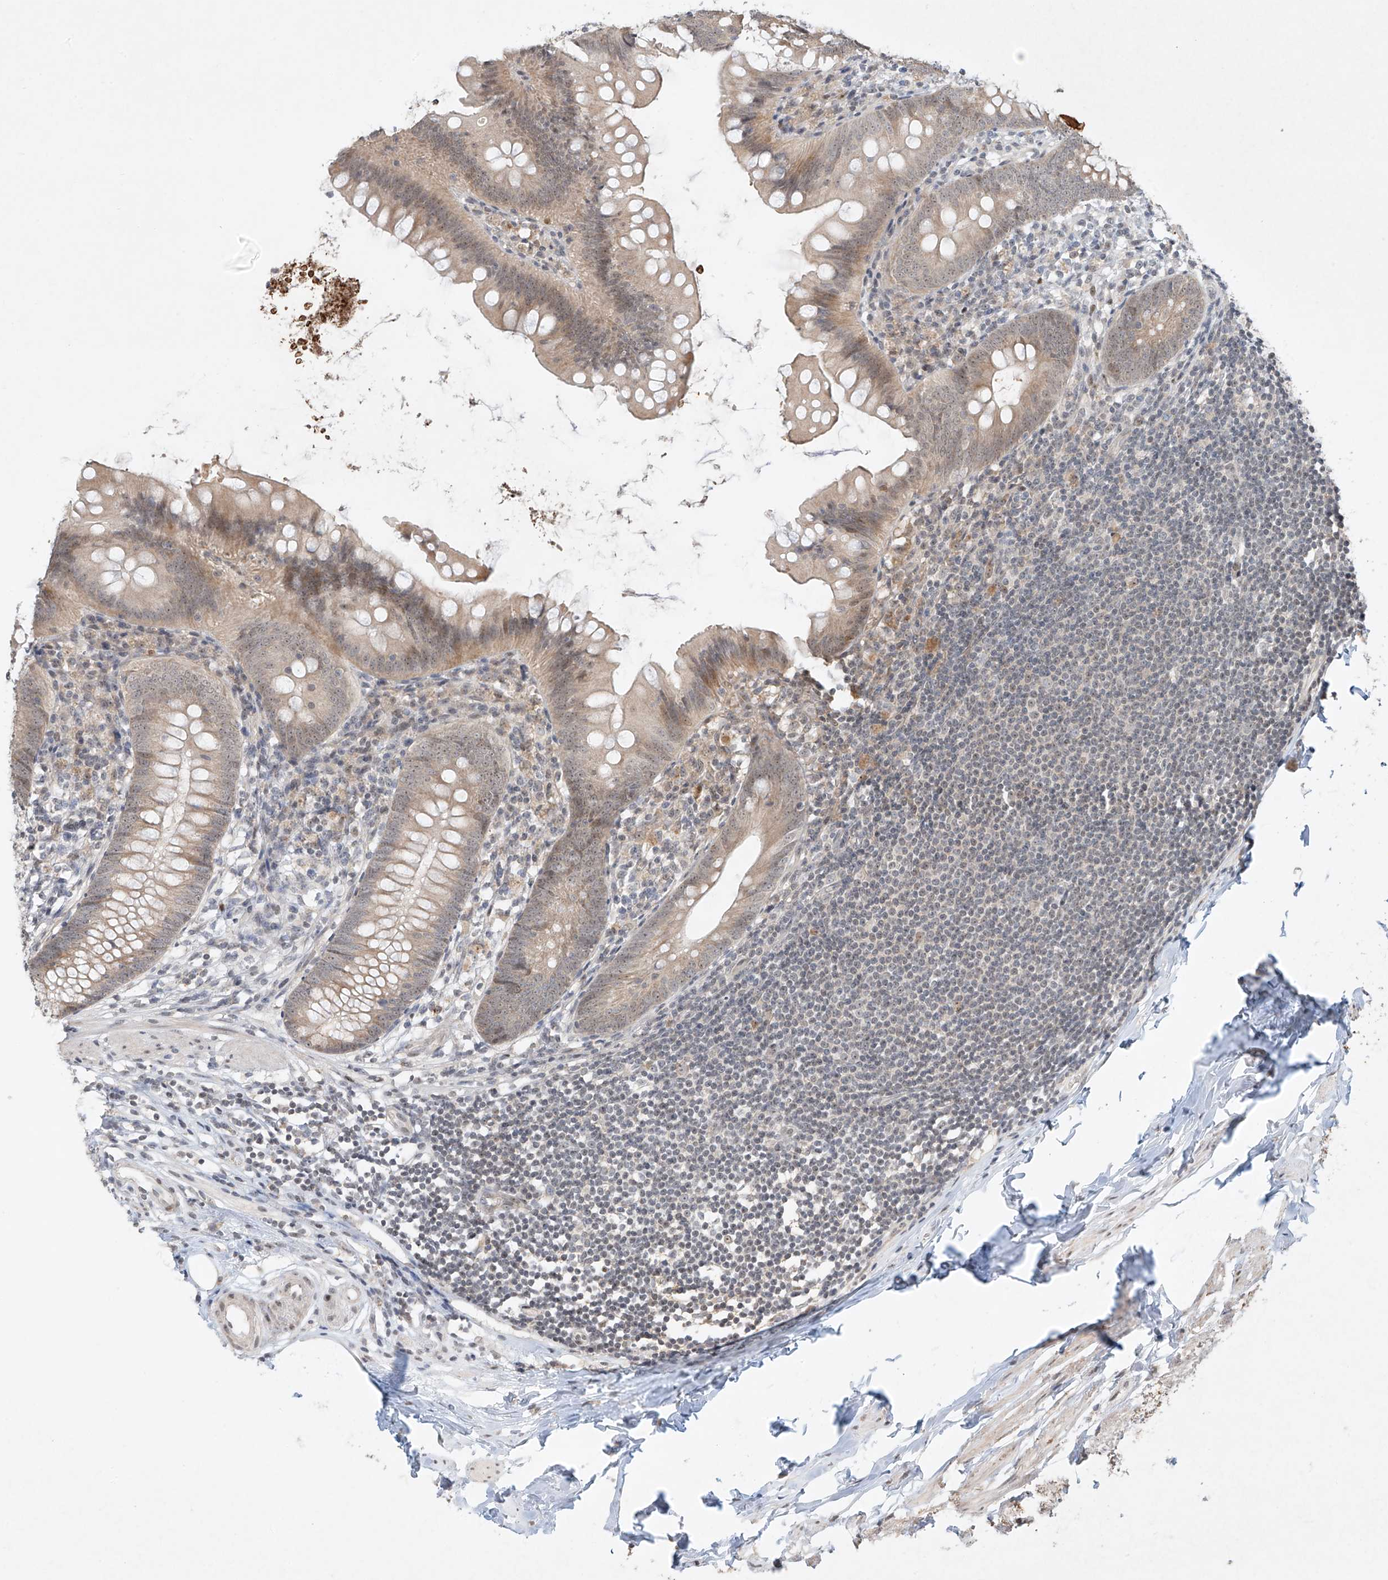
{"staining": {"intensity": "weak", "quantity": "25%-75%", "location": "cytoplasmic/membranous,nuclear"}, "tissue": "appendix", "cell_type": "Glandular cells", "image_type": "normal", "snomed": [{"axis": "morphology", "description": "Normal tissue, NOS"}, {"axis": "topography", "description": "Appendix"}], "caption": "Immunohistochemistry (IHC) micrograph of unremarkable human appendix stained for a protein (brown), which reveals low levels of weak cytoplasmic/membranous,nuclear staining in about 25%-75% of glandular cells.", "gene": "TASP1", "patient": {"sex": "female", "age": 62}}